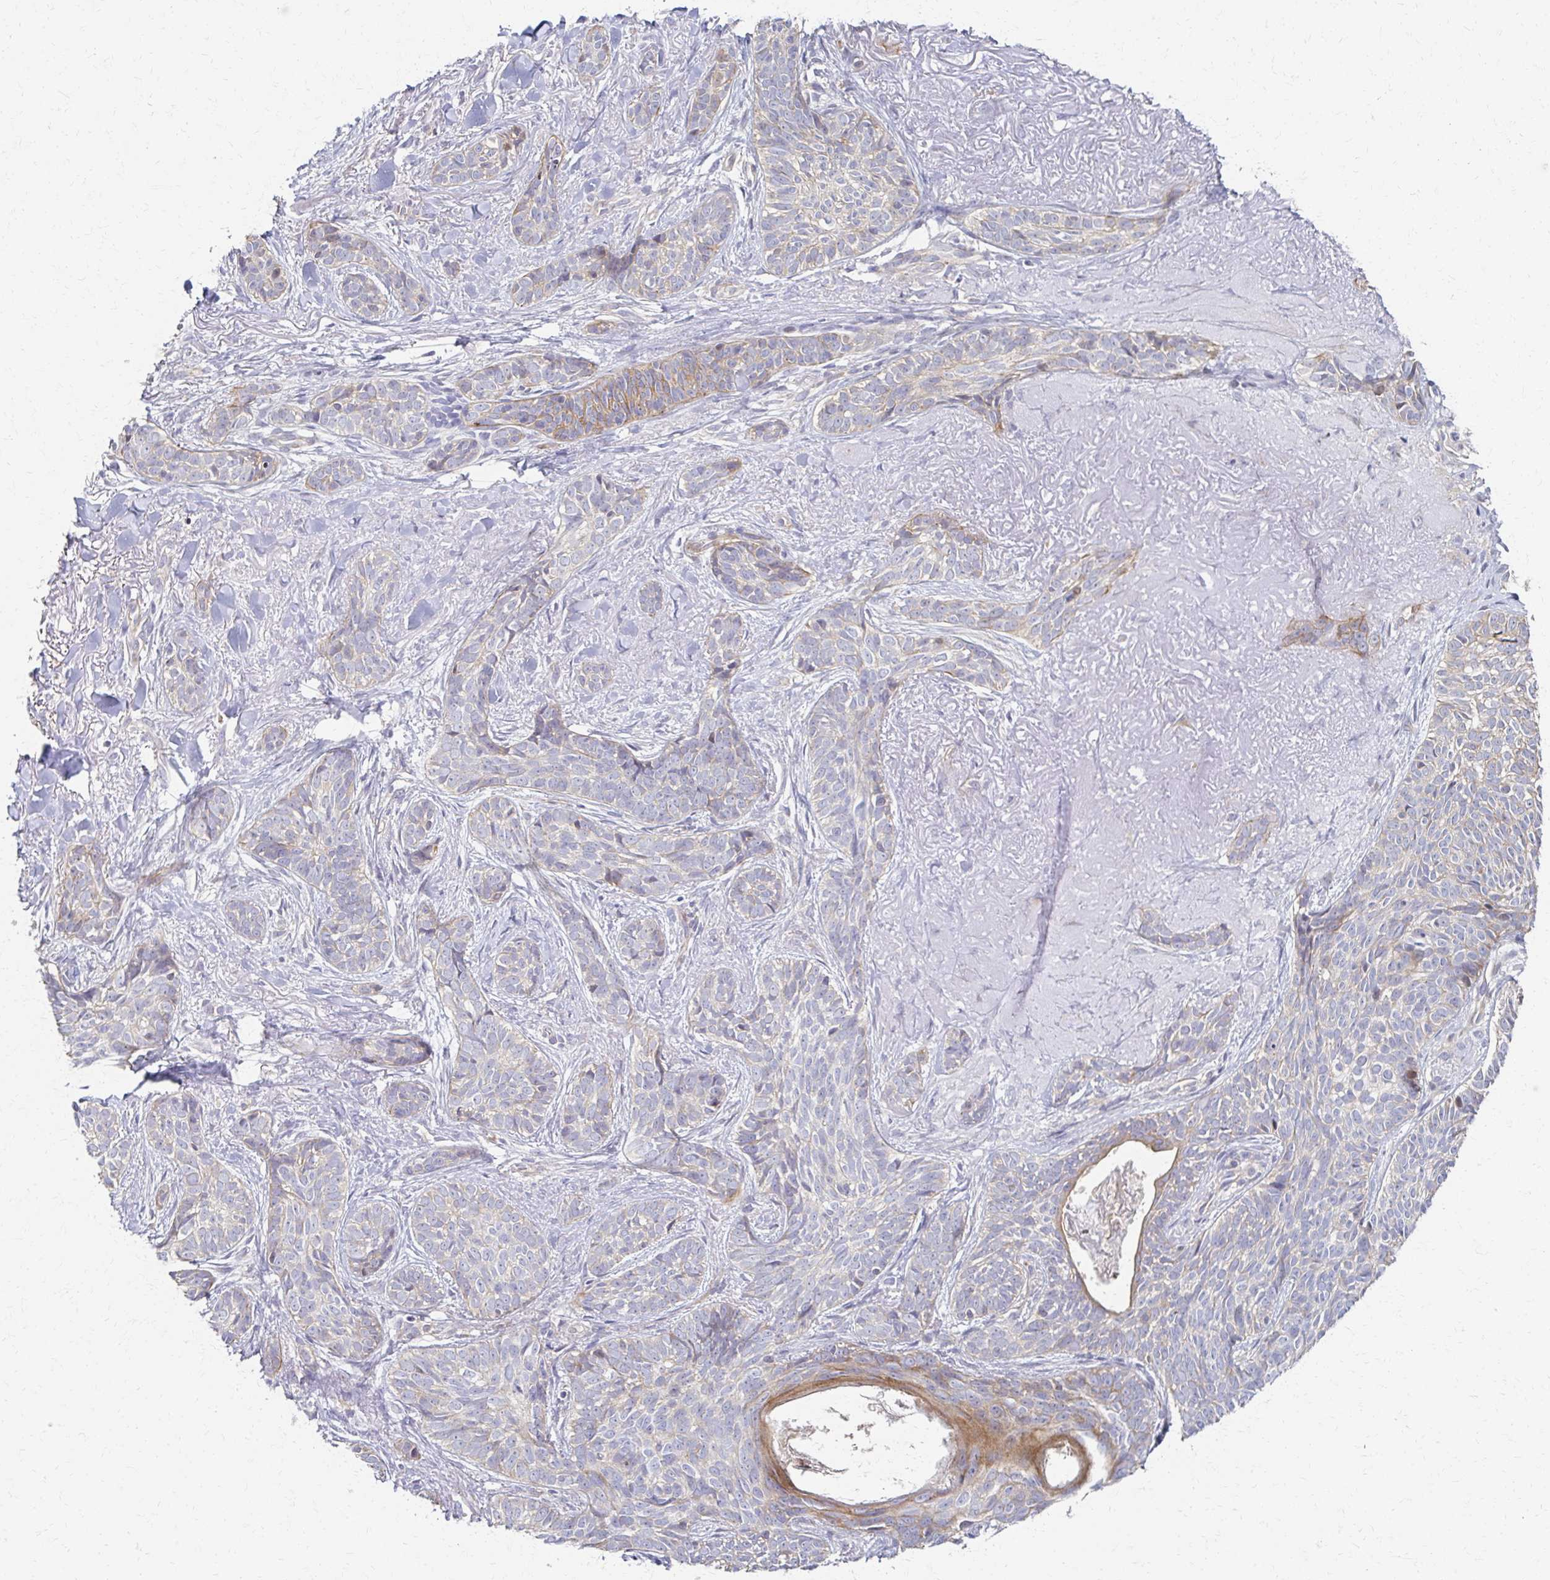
{"staining": {"intensity": "moderate", "quantity": "<25%", "location": "cytoplasmic/membranous"}, "tissue": "skin cancer", "cell_type": "Tumor cells", "image_type": "cancer", "snomed": [{"axis": "morphology", "description": "Basal cell carcinoma"}, {"axis": "morphology", "description": "BCC, high aggressive"}, {"axis": "topography", "description": "Skin"}], "caption": "Immunohistochemistry (IHC) of bcc,  high aggressive (skin) displays low levels of moderate cytoplasmic/membranous positivity in approximately <25% of tumor cells.", "gene": "SKA2", "patient": {"sex": "female", "age": 79}}